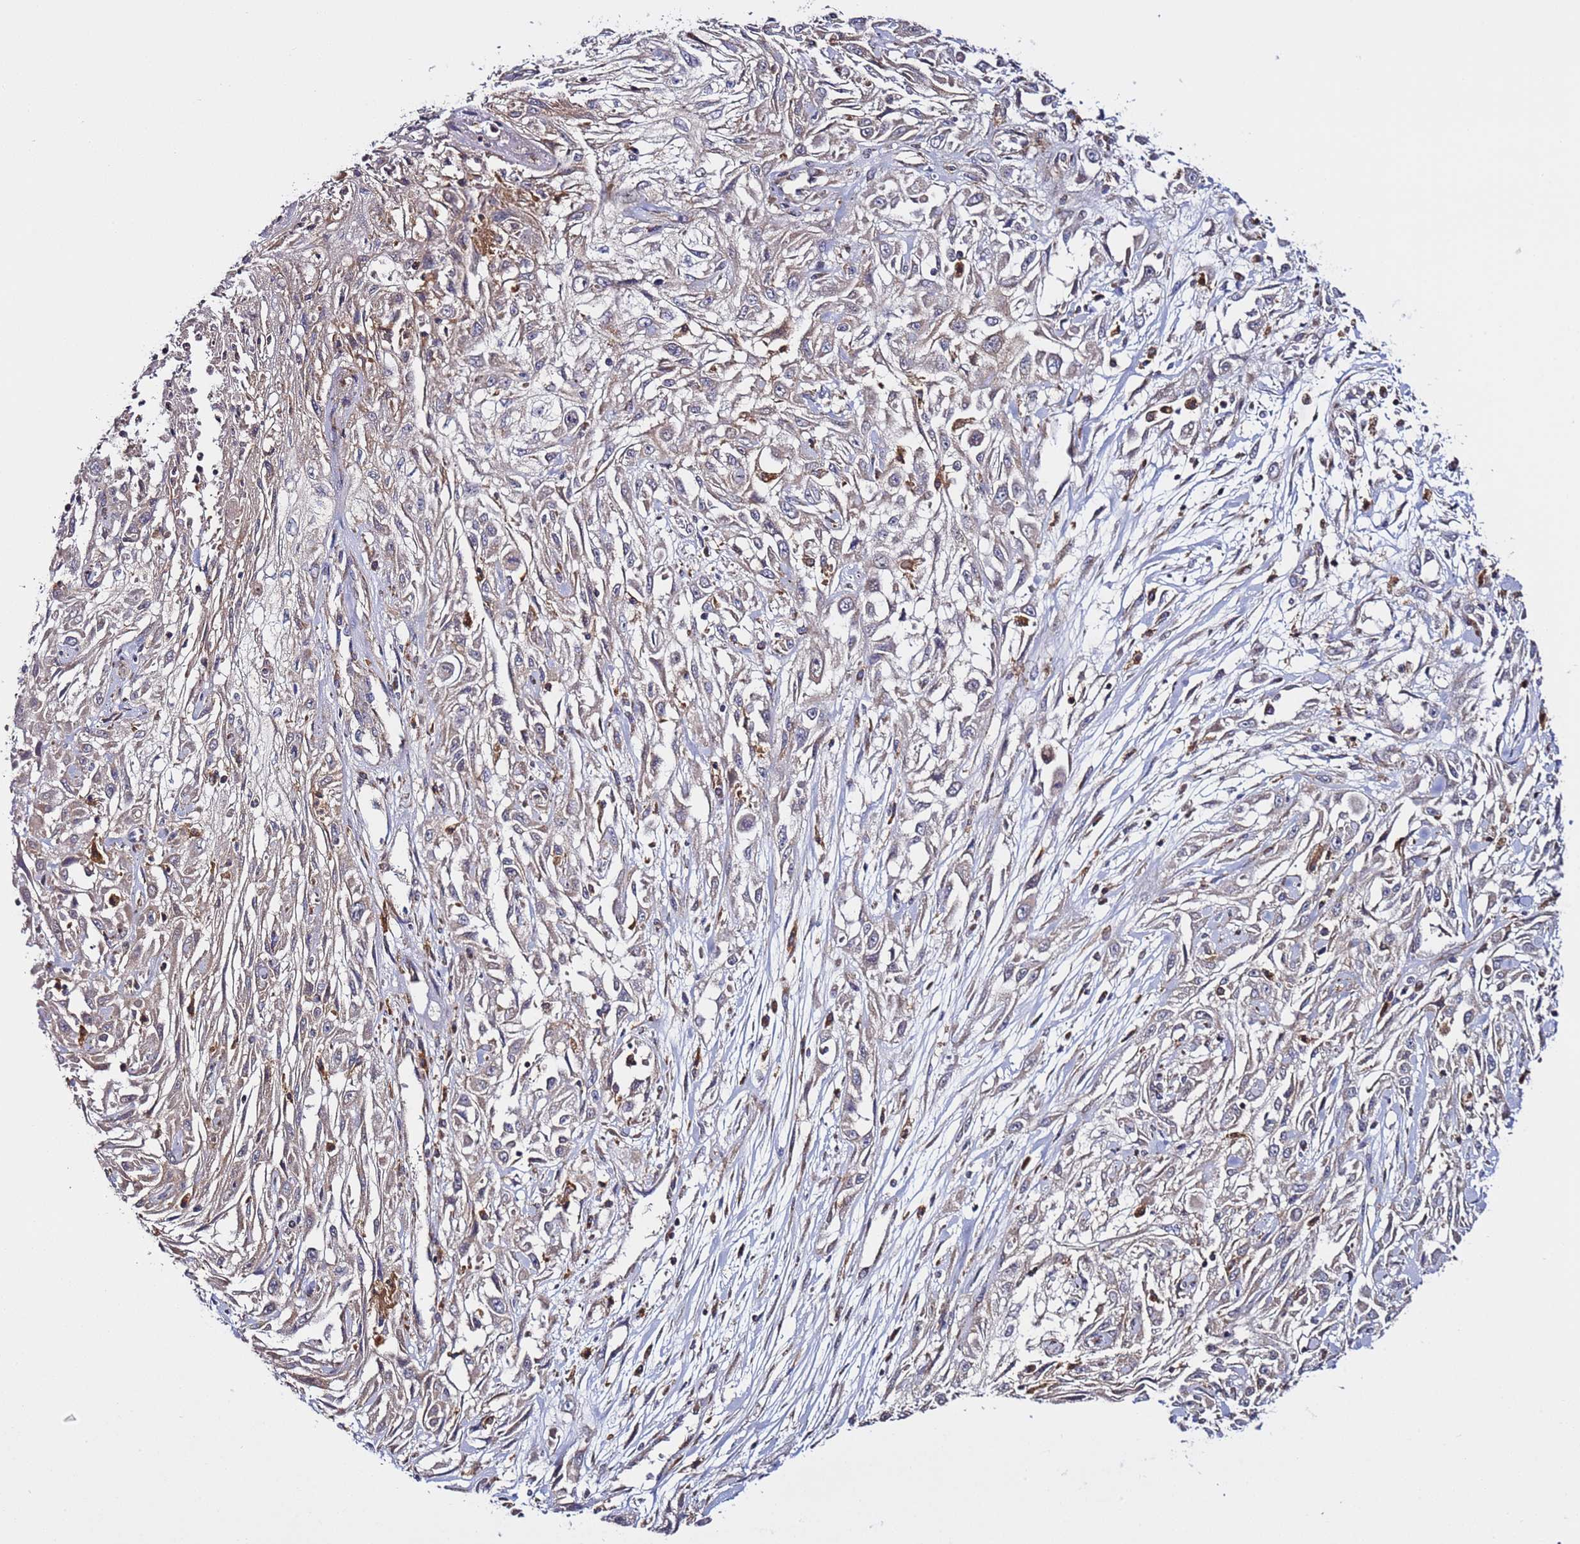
{"staining": {"intensity": "weak", "quantity": "<25%", "location": "cytoplasmic/membranous"}, "tissue": "skin cancer", "cell_type": "Tumor cells", "image_type": "cancer", "snomed": [{"axis": "morphology", "description": "Squamous cell carcinoma, NOS"}, {"axis": "morphology", "description": "Squamous cell carcinoma, metastatic, NOS"}, {"axis": "topography", "description": "Skin"}, {"axis": "topography", "description": "Lymph node"}], "caption": "Immunohistochemical staining of human skin squamous cell carcinoma reveals no significant positivity in tumor cells. Nuclei are stained in blue.", "gene": "TMEM176B", "patient": {"sex": "male", "age": 75}}